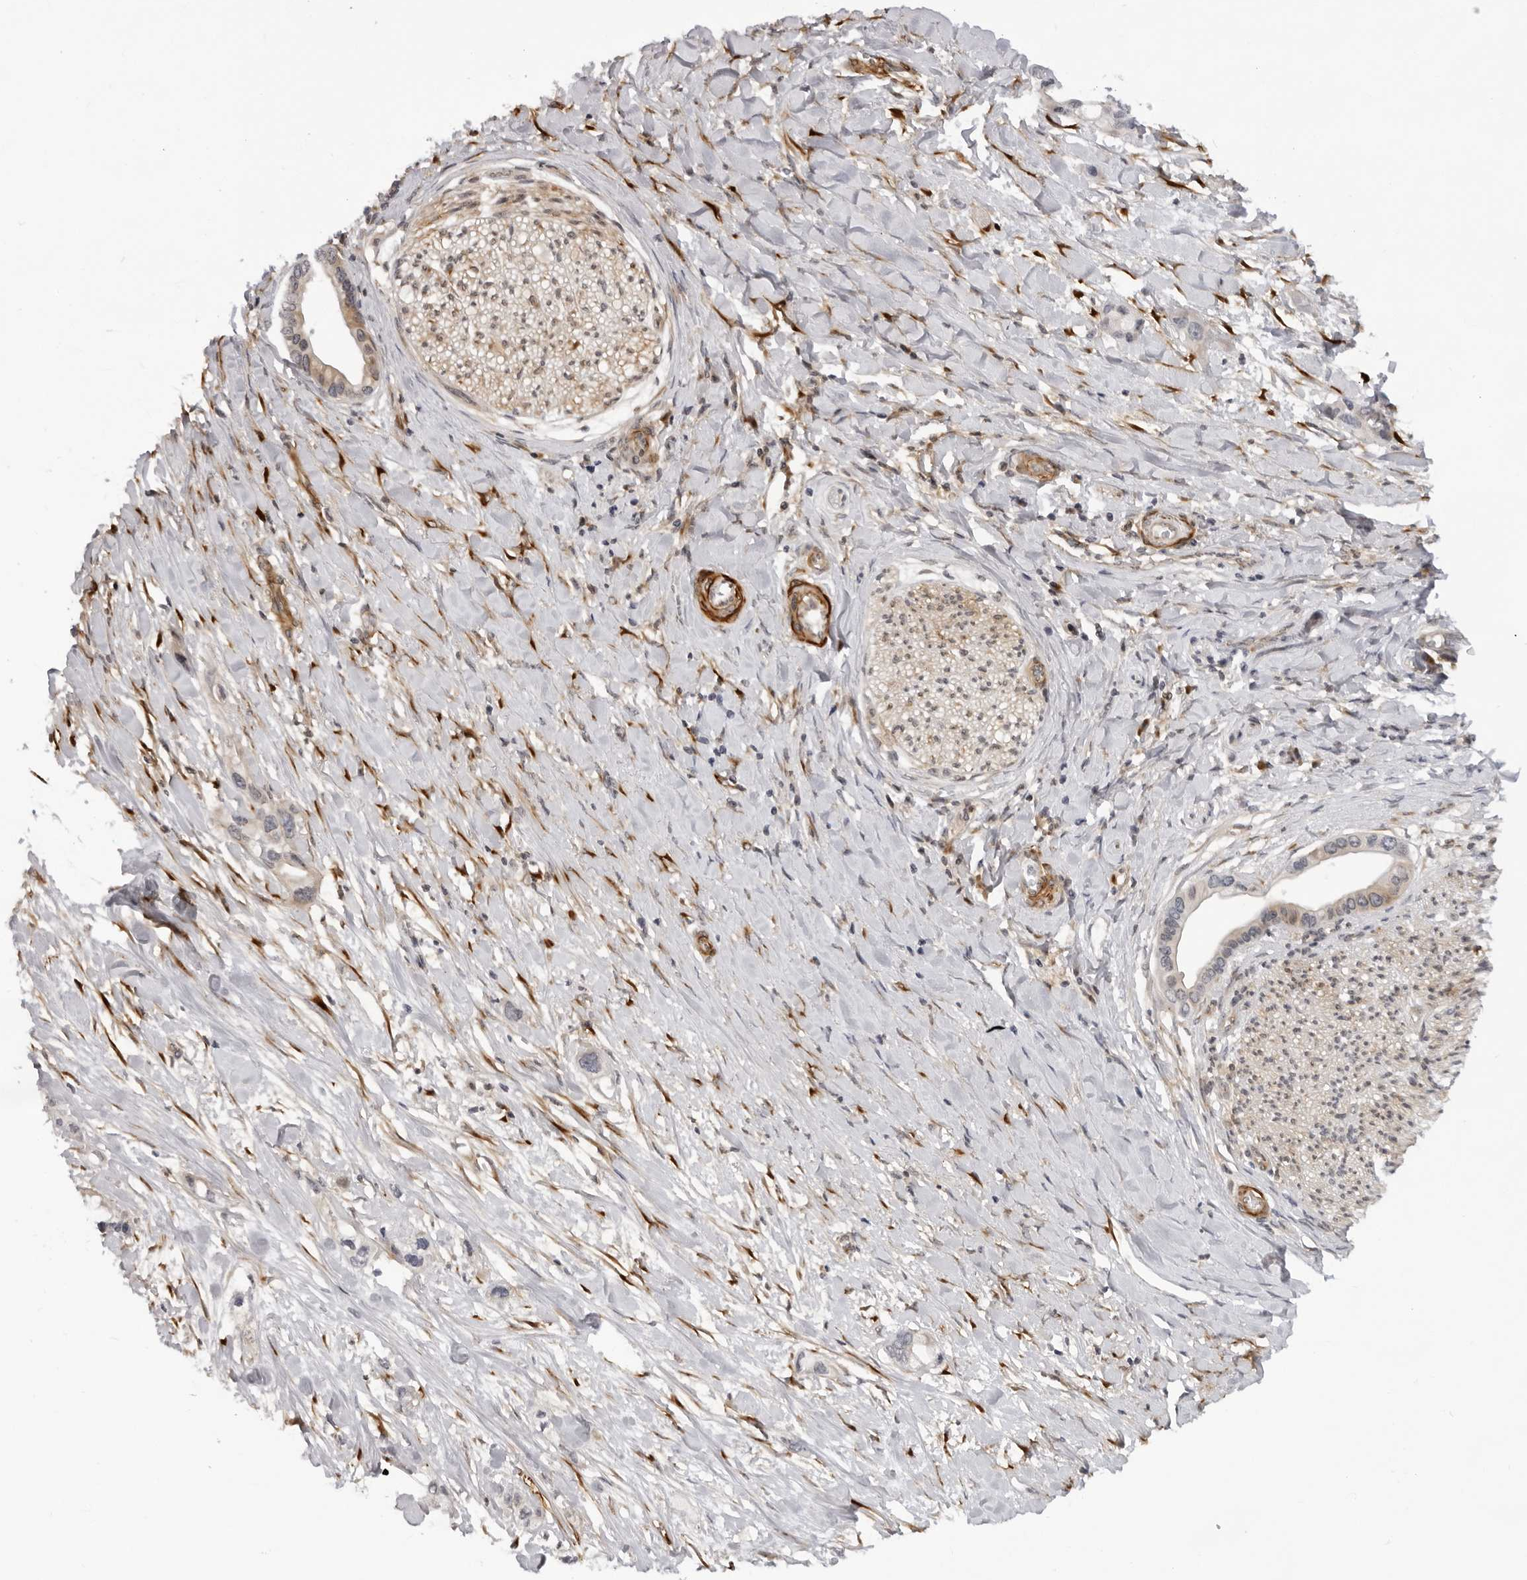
{"staining": {"intensity": "weak", "quantity": "<25%", "location": "cytoplasmic/membranous"}, "tissue": "pancreatic cancer", "cell_type": "Tumor cells", "image_type": "cancer", "snomed": [{"axis": "morphology", "description": "Adenocarcinoma, NOS"}, {"axis": "topography", "description": "Pancreas"}], "caption": "Protein analysis of pancreatic cancer displays no significant expression in tumor cells.", "gene": "SRGAP2", "patient": {"sex": "female", "age": 77}}